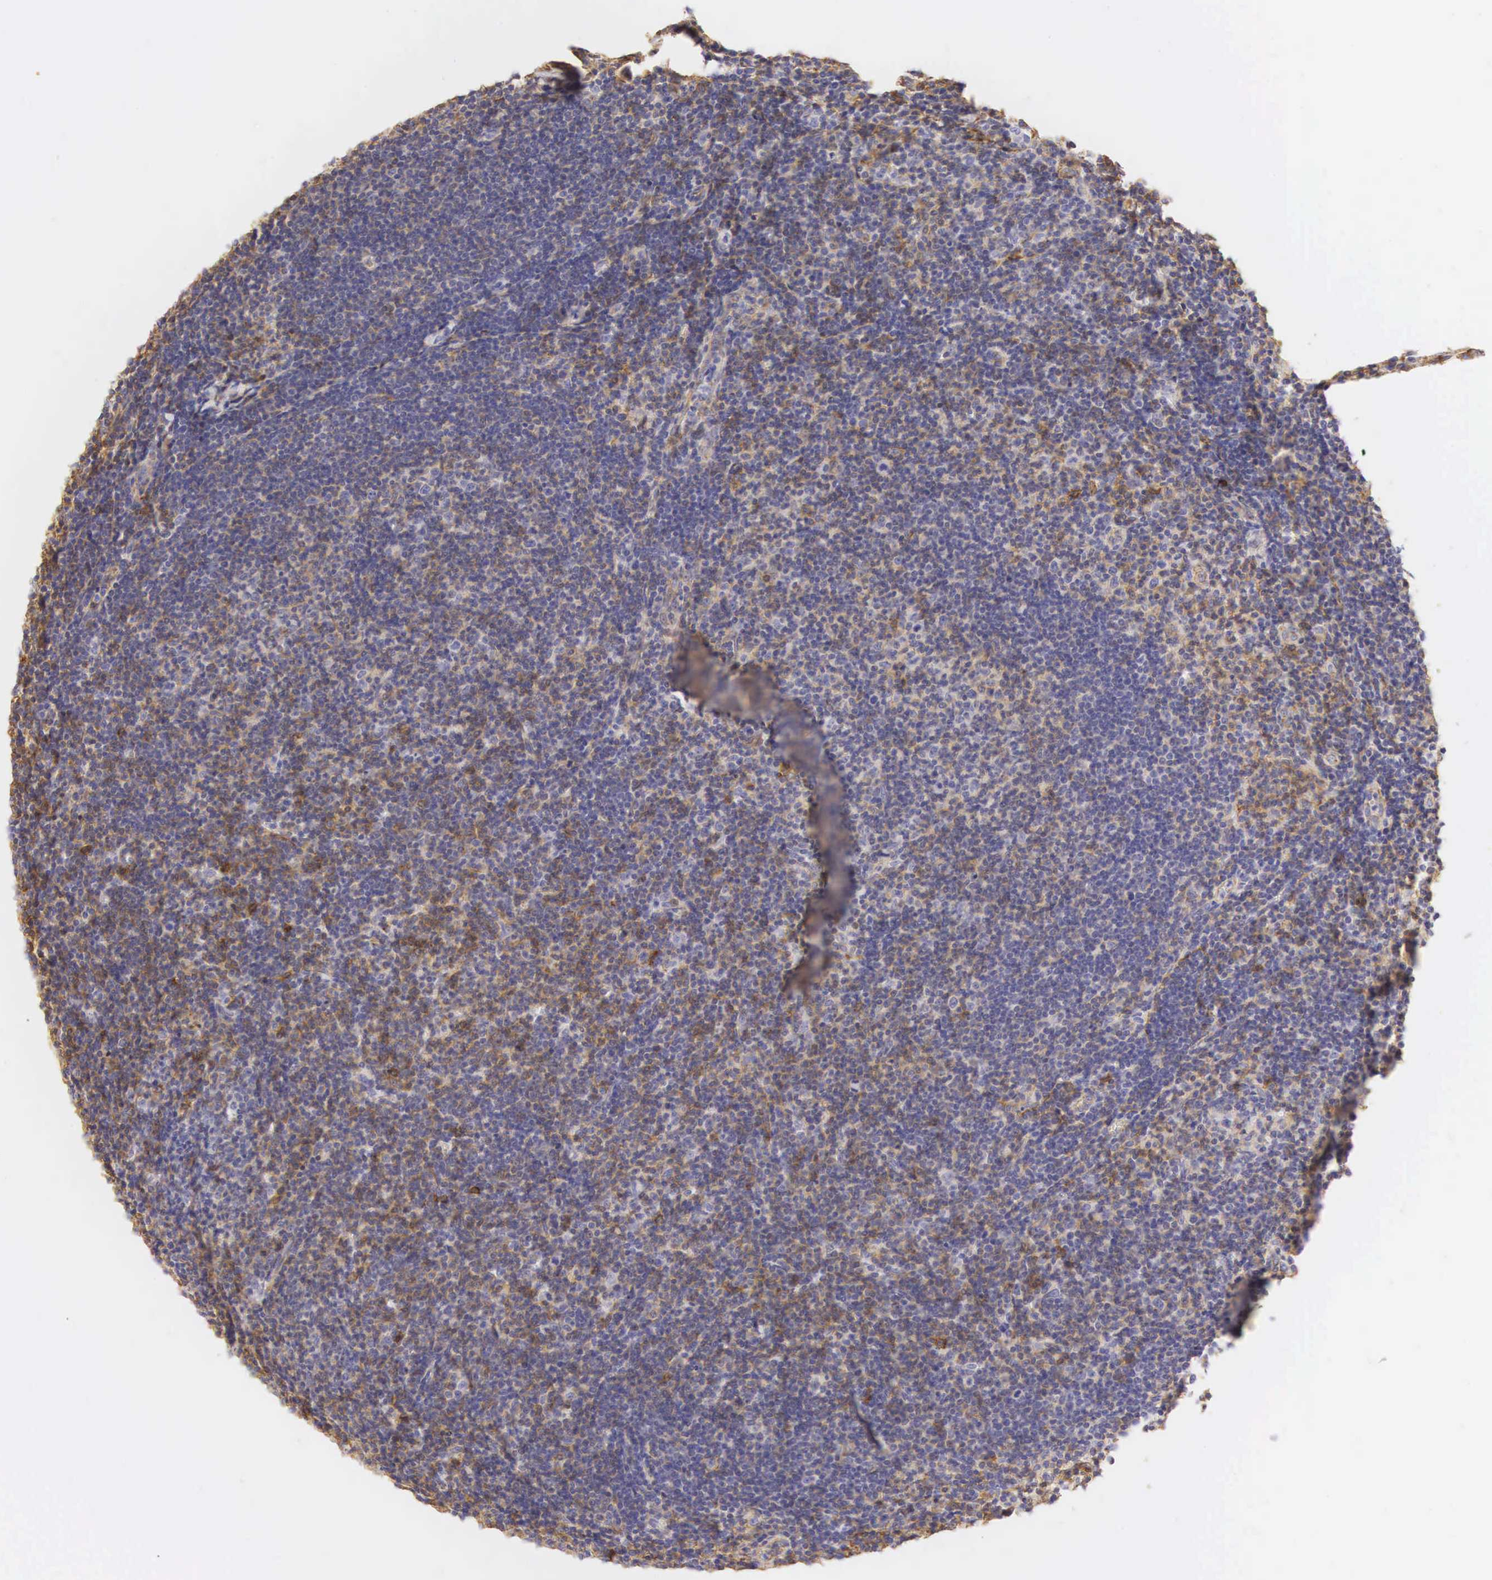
{"staining": {"intensity": "weak", "quantity": "<25%", "location": "cytoplasmic/membranous"}, "tissue": "lymphoma", "cell_type": "Tumor cells", "image_type": "cancer", "snomed": [{"axis": "morphology", "description": "Malignant lymphoma, non-Hodgkin's type, Low grade"}, {"axis": "topography", "description": "Lymph node"}], "caption": "Protein analysis of lymphoma shows no significant expression in tumor cells. Nuclei are stained in blue.", "gene": "CD99", "patient": {"sex": "male", "age": 49}}